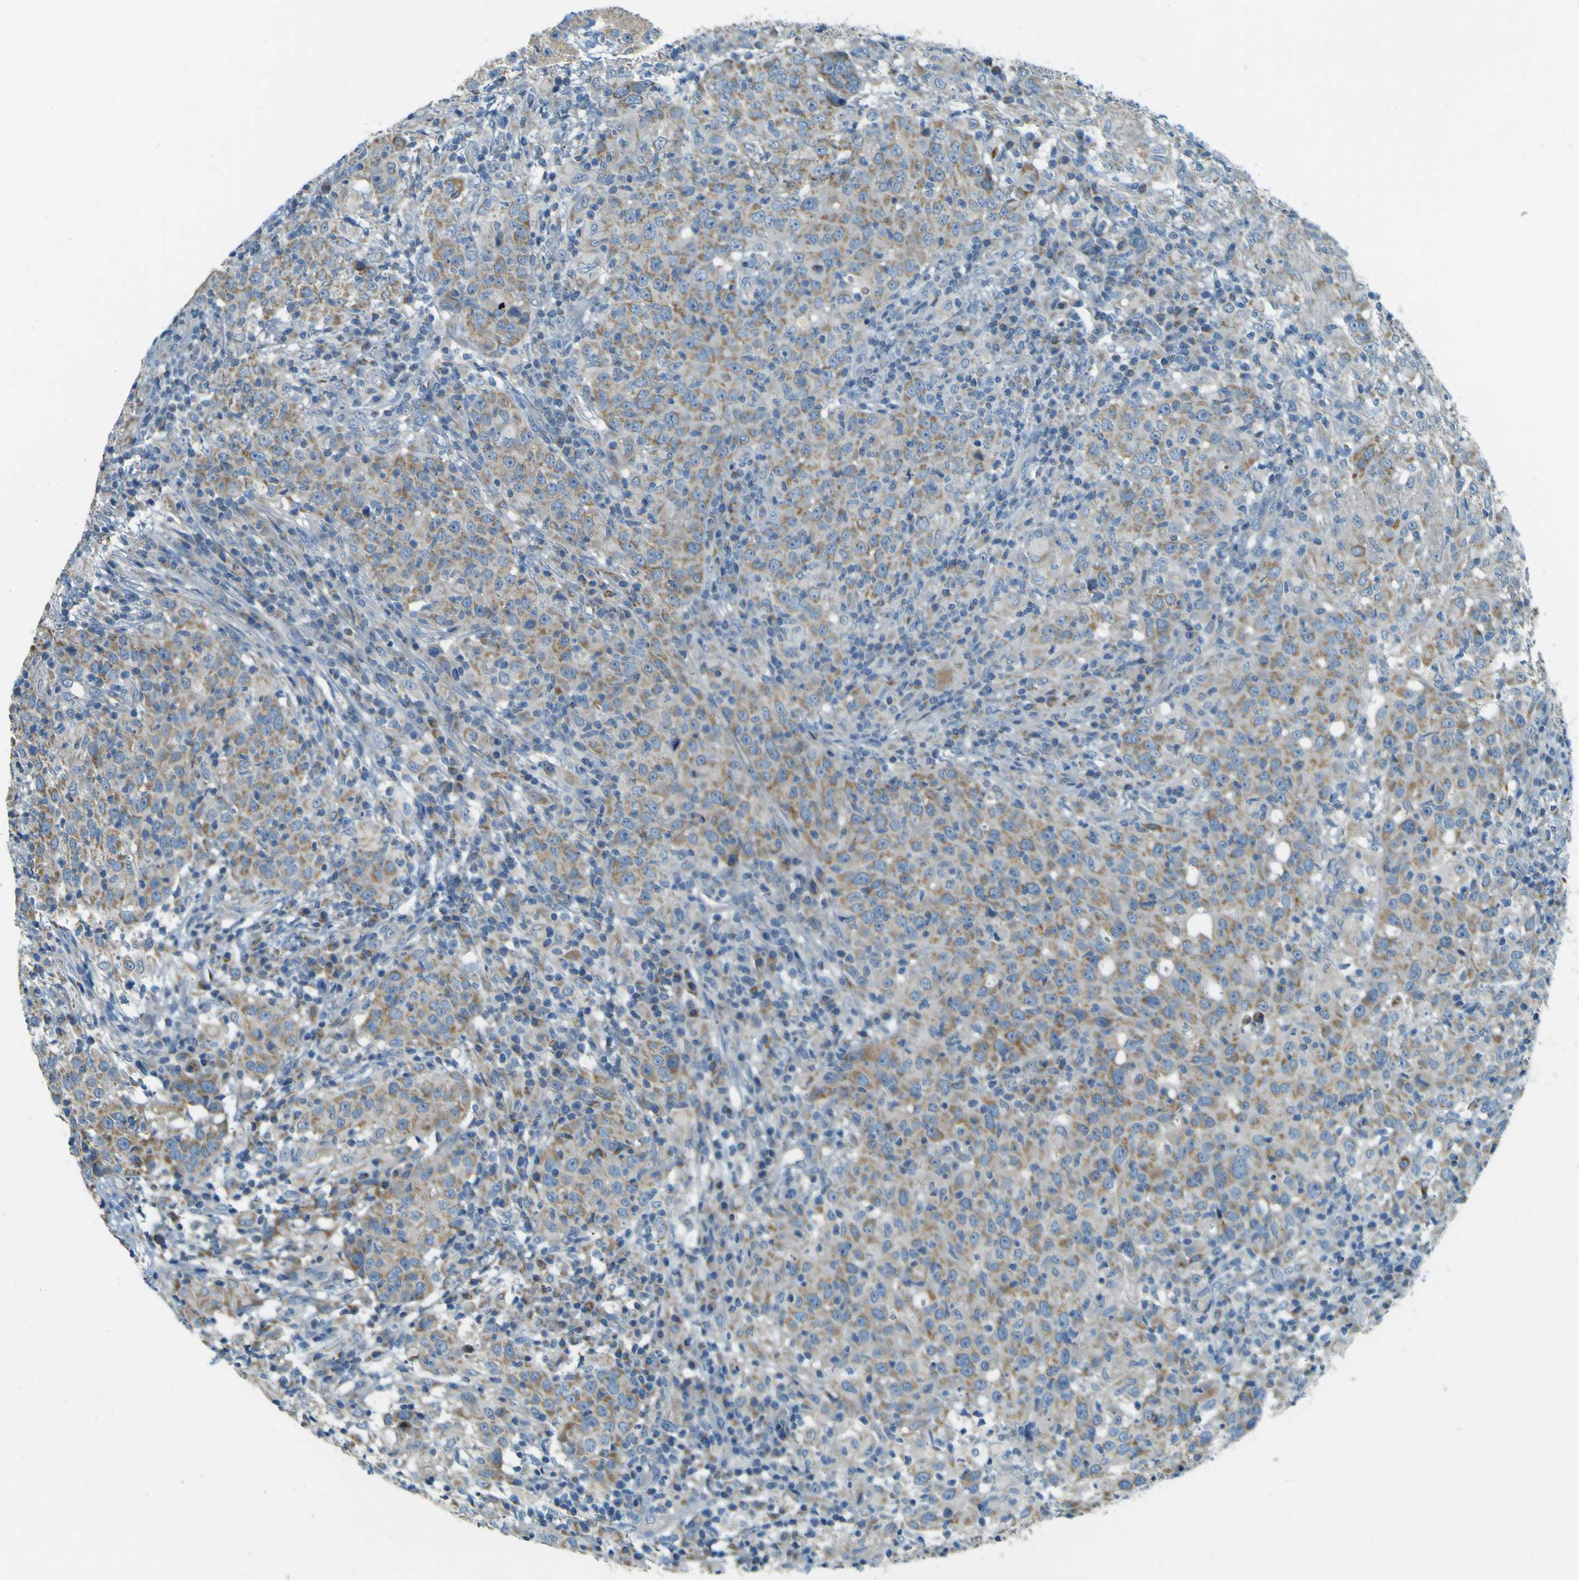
{"staining": {"intensity": "weak", "quantity": "25%-75%", "location": "cytoplasmic/membranous"}, "tissue": "head and neck cancer", "cell_type": "Tumor cells", "image_type": "cancer", "snomed": [{"axis": "morphology", "description": "Adenocarcinoma, NOS"}, {"axis": "topography", "description": "Salivary gland"}, {"axis": "topography", "description": "Head-Neck"}], "caption": "High-power microscopy captured an IHC image of head and neck adenocarcinoma, revealing weak cytoplasmic/membranous staining in approximately 25%-75% of tumor cells.", "gene": "FKTN", "patient": {"sex": "female", "age": 65}}